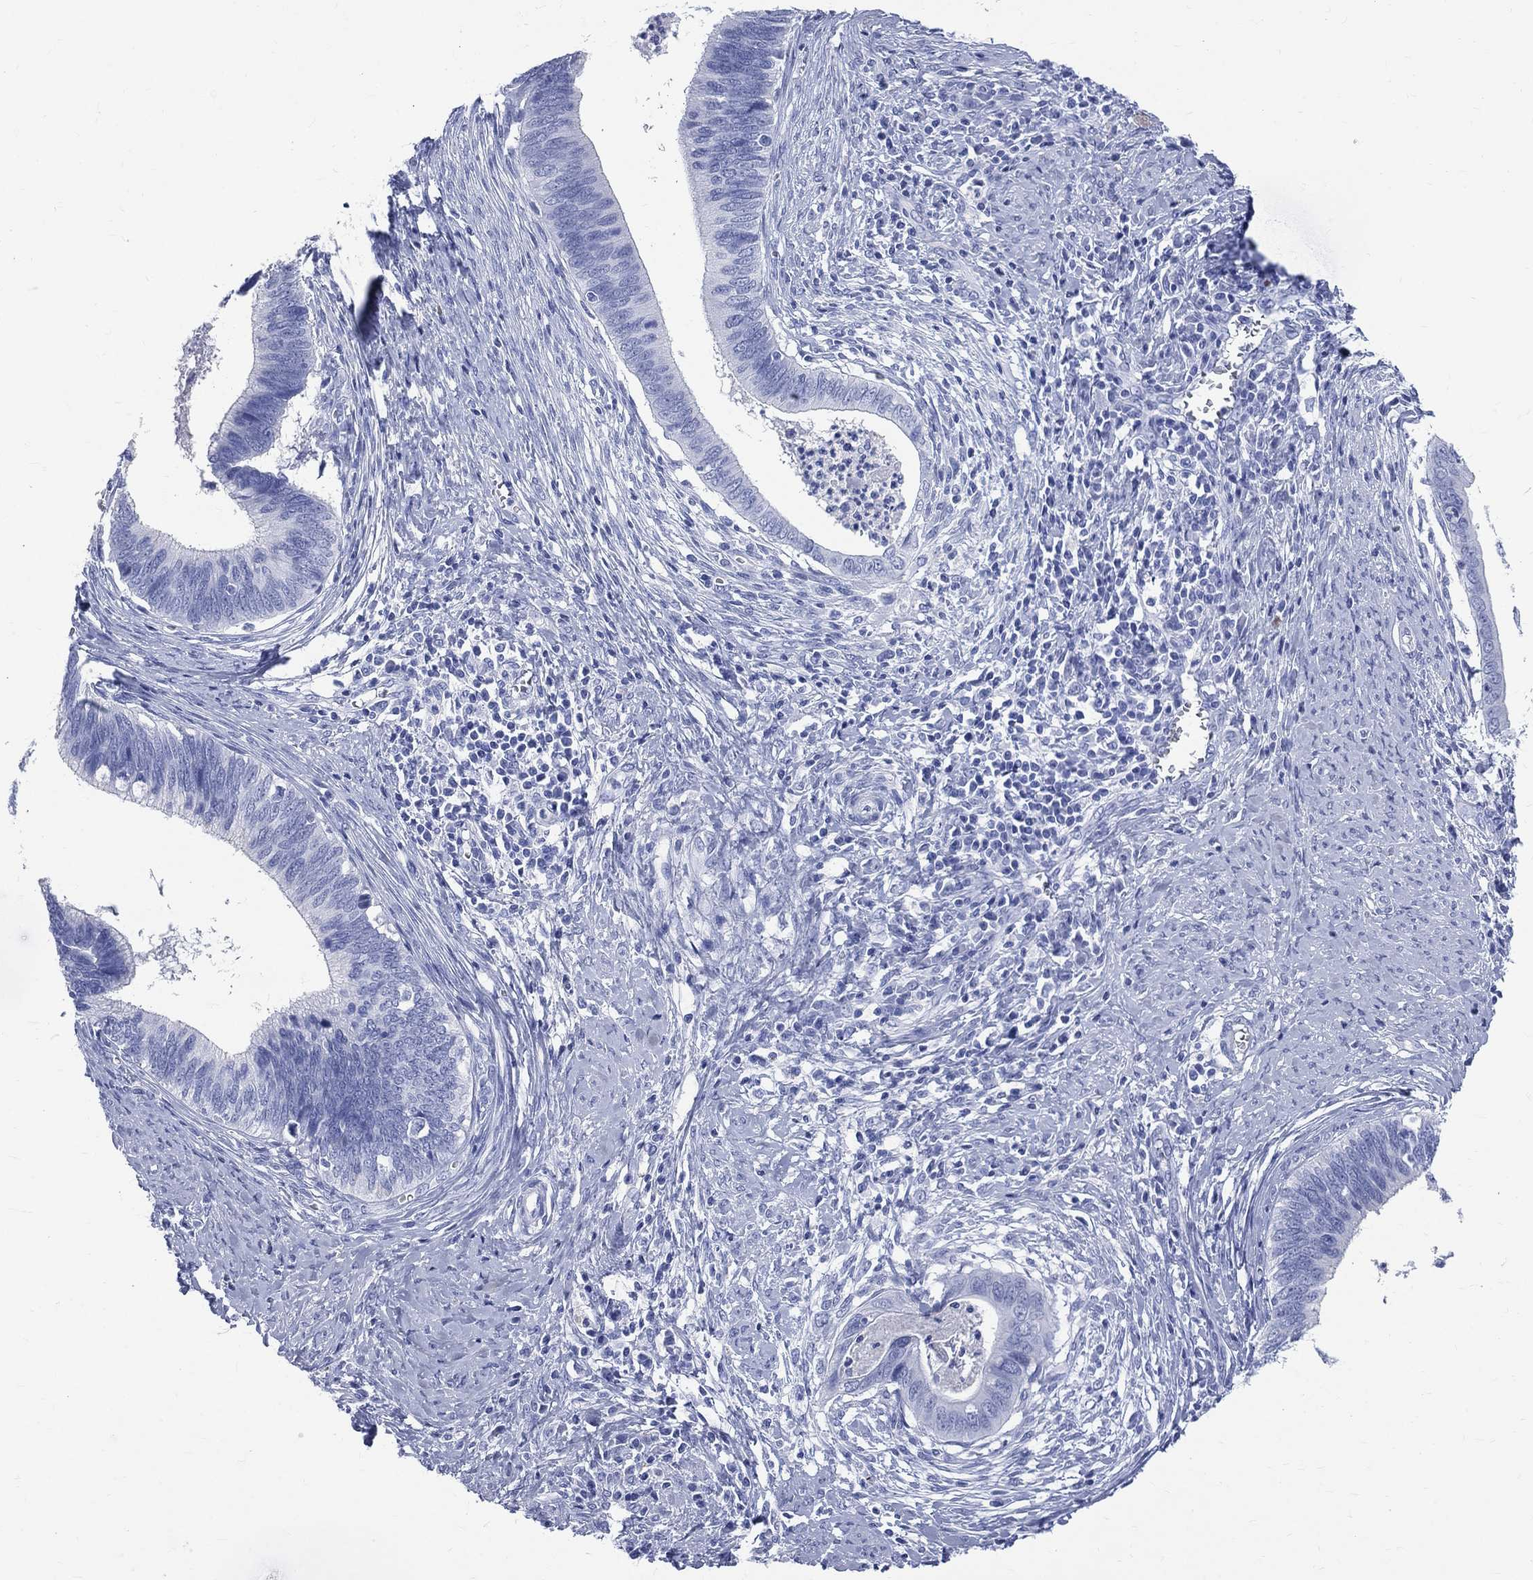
{"staining": {"intensity": "negative", "quantity": "none", "location": "none"}, "tissue": "cervical cancer", "cell_type": "Tumor cells", "image_type": "cancer", "snomed": [{"axis": "morphology", "description": "Adenocarcinoma, NOS"}, {"axis": "topography", "description": "Cervix"}], "caption": "IHC of human adenocarcinoma (cervical) demonstrates no staining in tumor cells.", "gene": "SYP", "patient": {"sex": "female", "age": 42}}